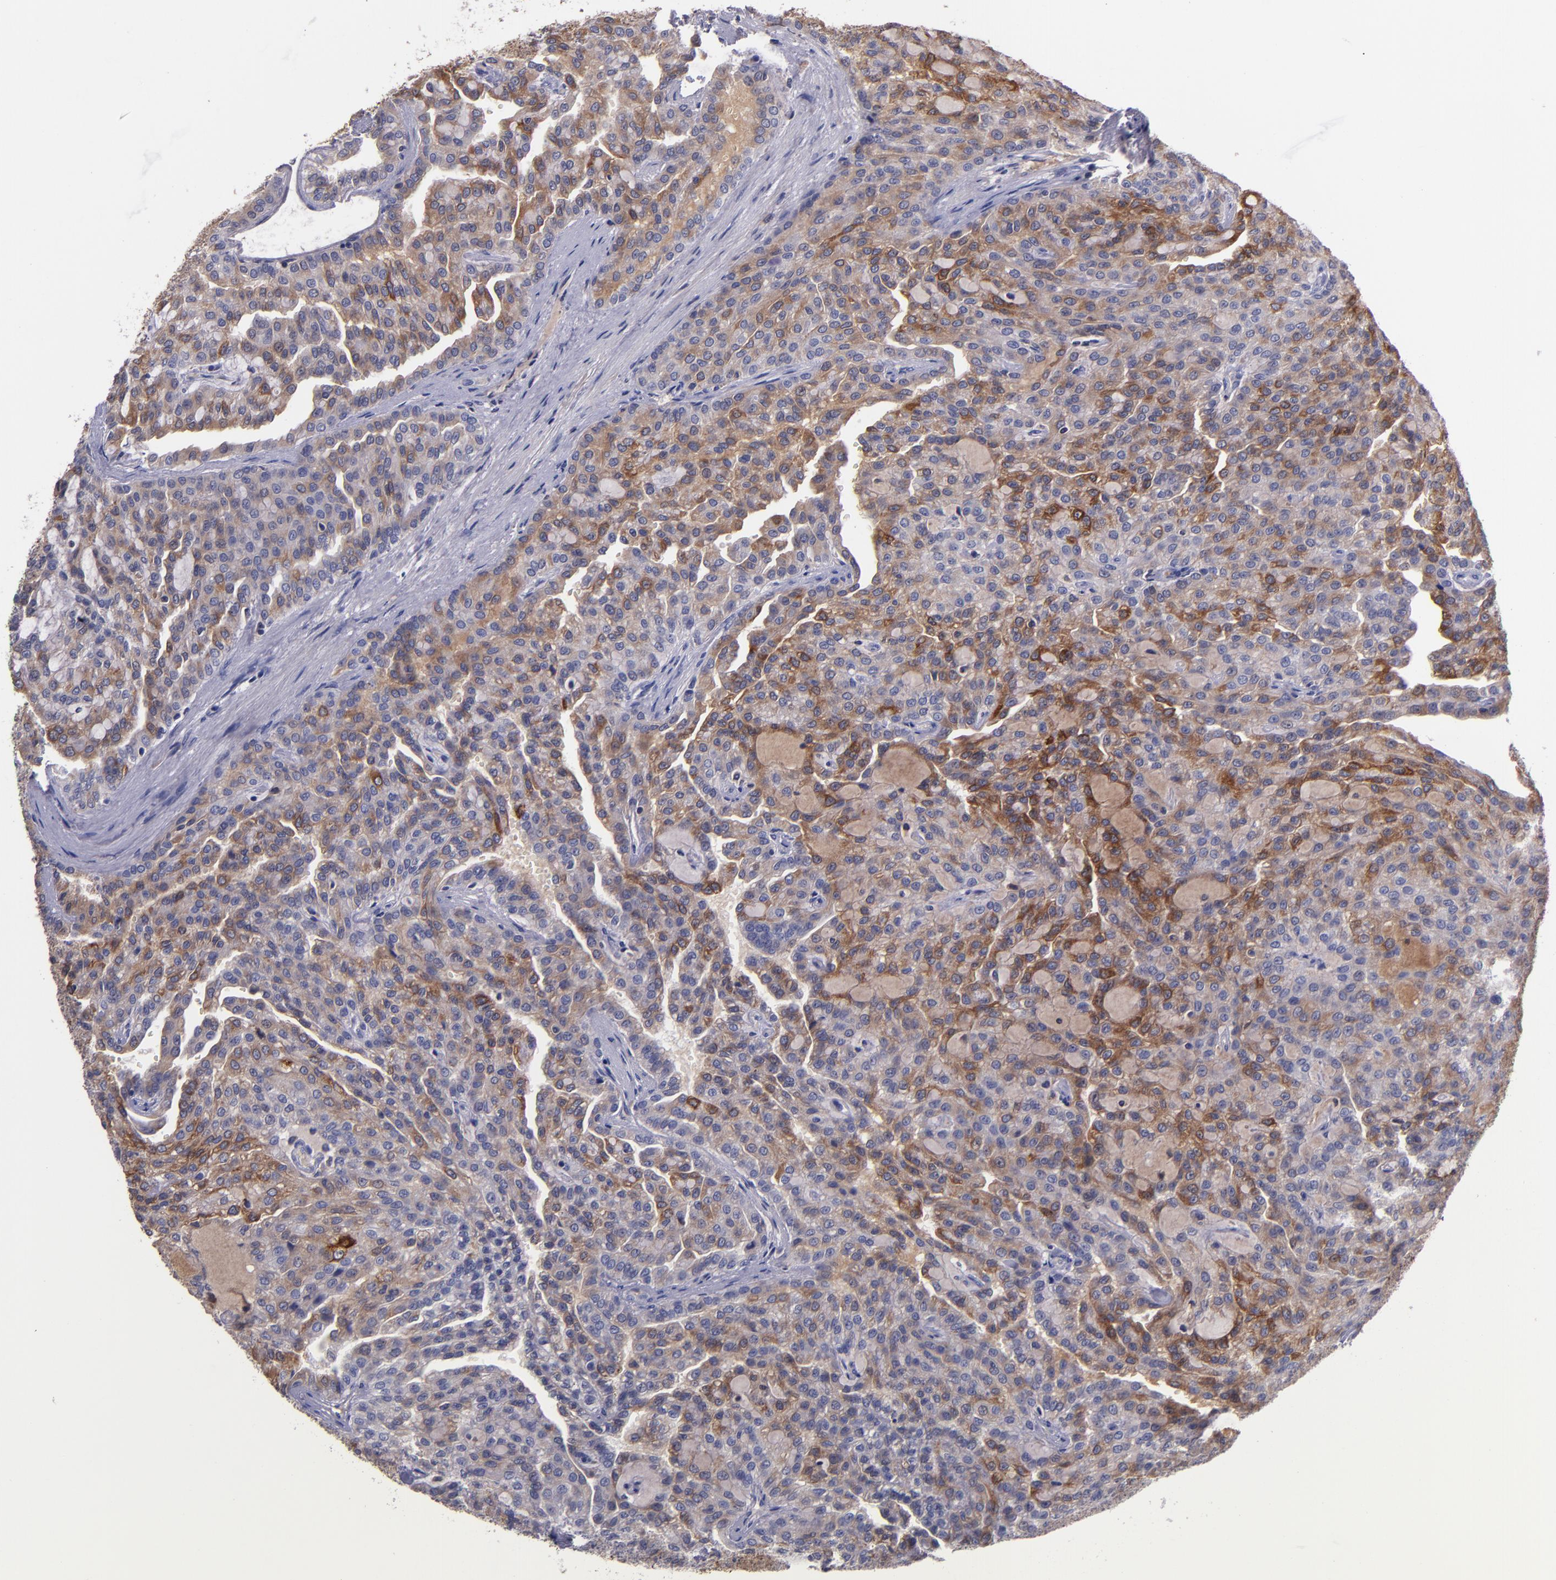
{"staining": {"intensity": "moderate", "quantity": ">75%", "location": "cytoplasmic/membranous"}, "tissue": "renal cancer", "cell_type": "Tumor cells", "image_type": "cancer", "snomed": [{"axis": "morphology", "description": "Adenocarcinoma, NOS"}, {"axis": "topography", "description": "Kidney"}], "caption": "Protein staining of adenocarcinoma (renal) tissue shows moderate cytoplasmic/membranous expression in approximately >75% of tumor cells.", "gene": "RBP4", "patient": {"sex": "male", "age": 63}}